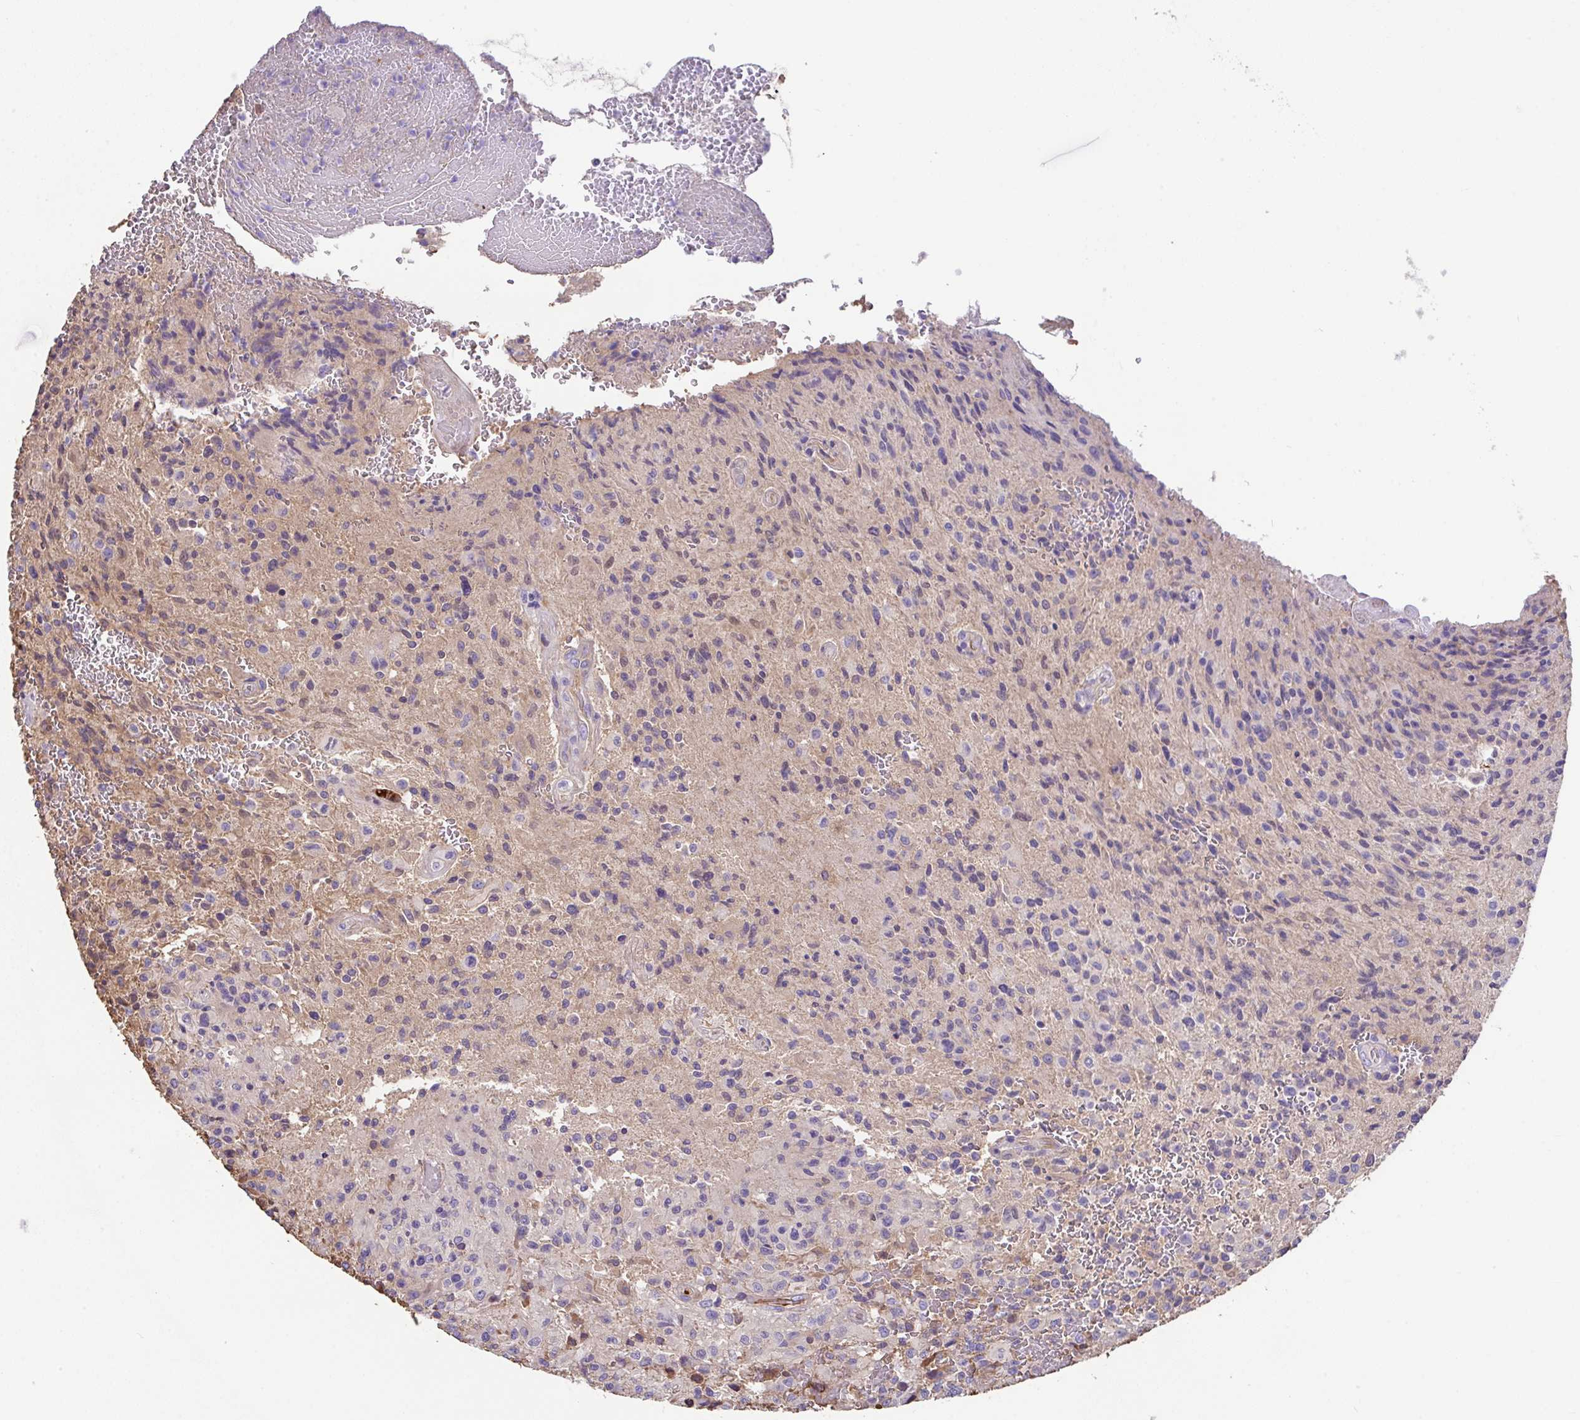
{"staining": {"intensity": "moderate", "quantity": "<25%", "location": "nuclear"}, "tissue": "glioma", "cell_type": "Tumor cells", "image_type": "cancer", "snomed": [{"axis": "morphology", "description": "Normal tissue, NOS"}, {"axis": "morphology", "description": "Glioma, malignant, High grade"}, {"axis": "topography", "description": "Cerebral cortex"}], "caption": "The immunohistochemical stain highlights moderate nuclear expression in tumor cells of glioma tissue.", "gene": "ZNF813", "patient": {"sex": "male", "age": 56}}